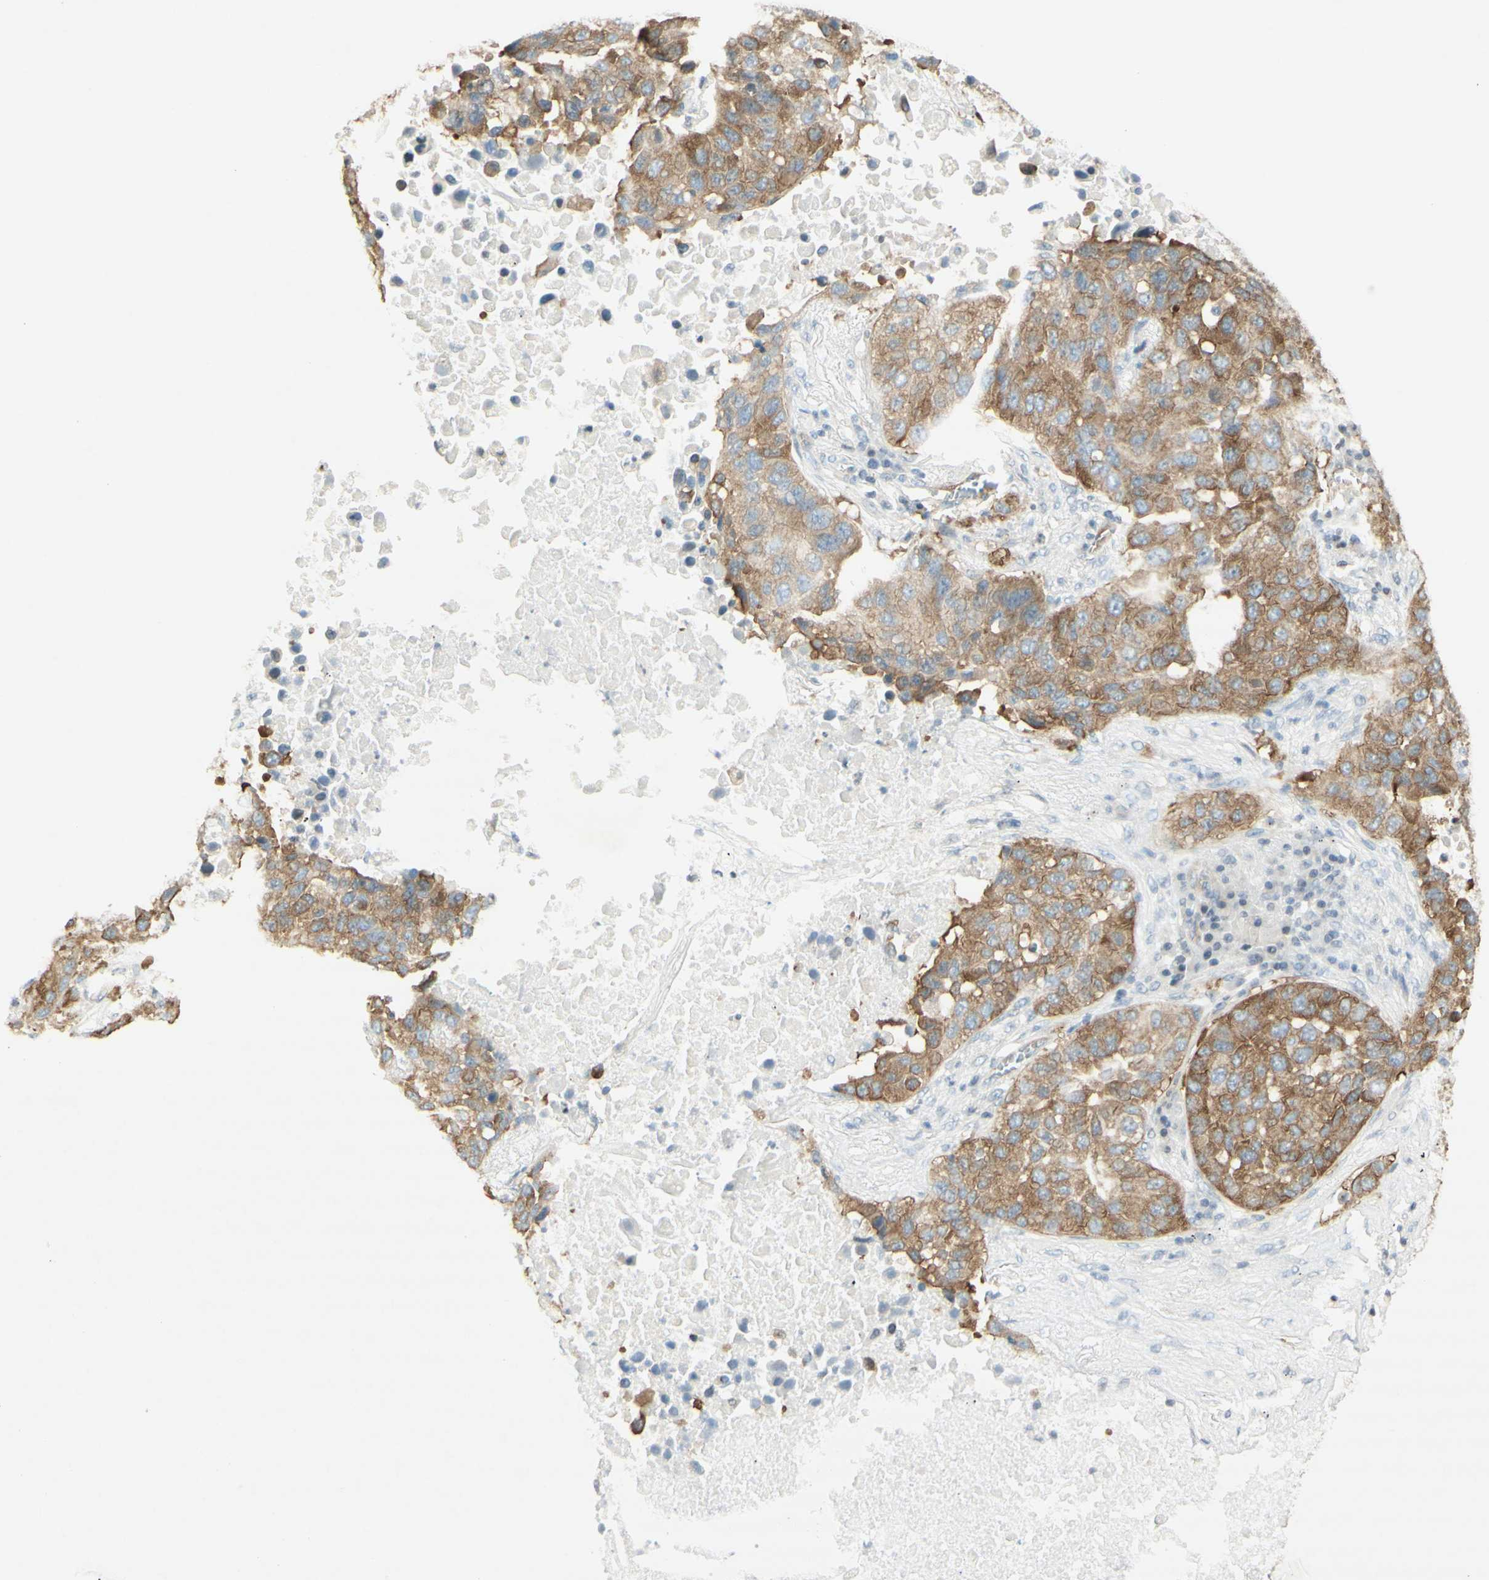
{"staining": {"intensity": "moderate", "quantity": ">75%", "location": "cytoplasmic/membranous"}, "tissue": "lung cancer", "cell_type": "Tumor cells", "image_type": "cancer", "snomed": [{"axis": "morphology", "description": "Squamous cell carcinoma, NOS"}, {"axis": "topography", "description": "Lung"}], "caption": "Immunohistochemistry (DAB) staining of squamous cell carcinoma (lung) displays moderate cytoplasmic/membranous protein positivity in approximately >75% of tumor cells.", "gene": "MAP1B", "patient": {"sex": "male", "age": 57}}